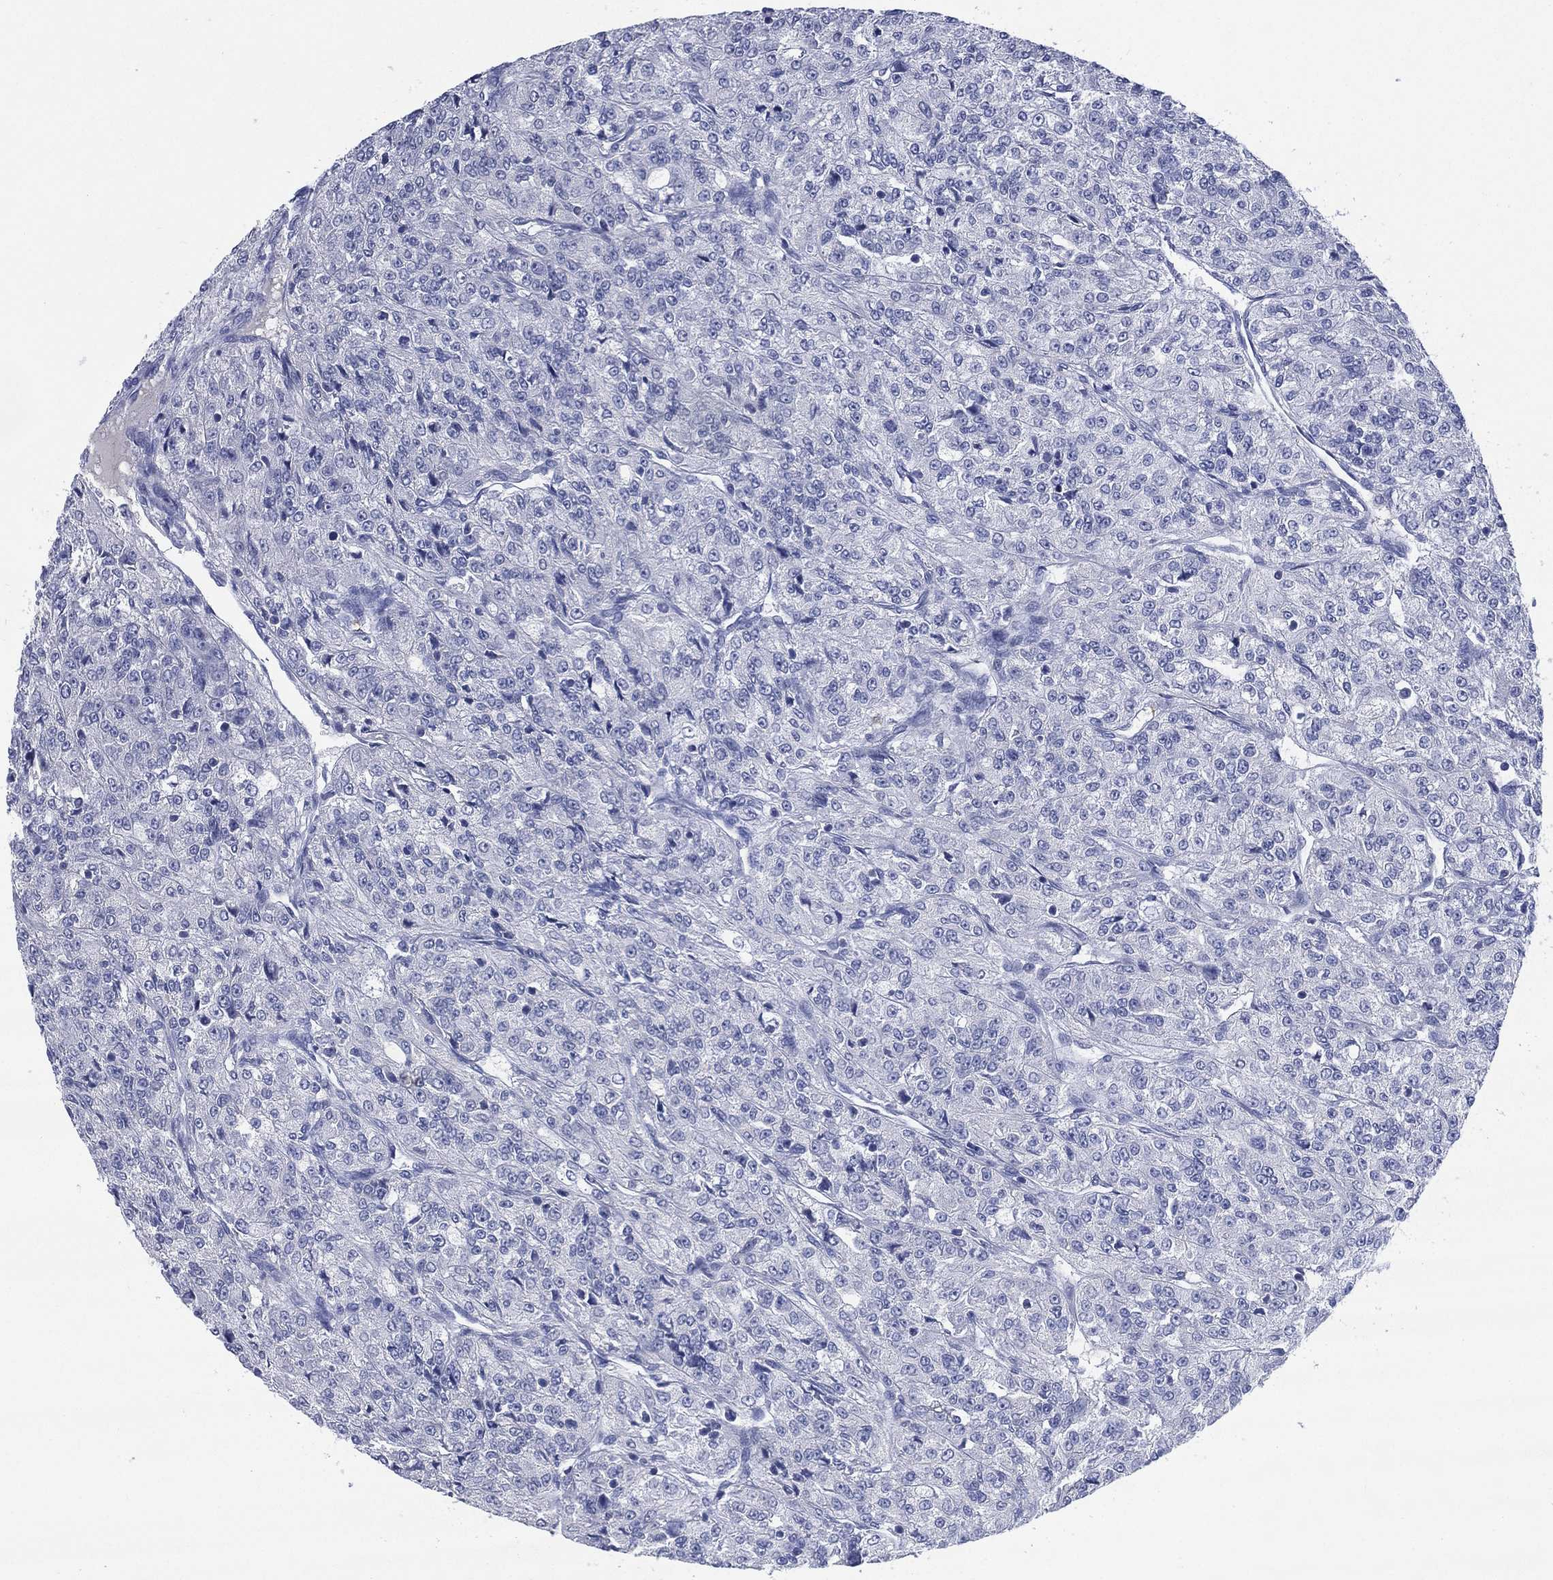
{"staining": {"intensity": "negative", "quantity": "none", "location": "none"}, "tissue": "renal cancer", "cell_type": "Tumor cells", "image_type": "cancer", "snomed": [{"axis": "morphology", "description": "Adenocarcinoma, NOS"}, {"axis": "topography", "description": "Kidney"}], "caption": "This image is of renal cancer (adenocarcinoma) stained with immunohistochemistry (IHC) to label a protein in brown with the nuclei are counter-stained blue. There is no positivity in tumor cells.", "gene": "KRT35", "patient": {"sex": "female", "age": 63}}